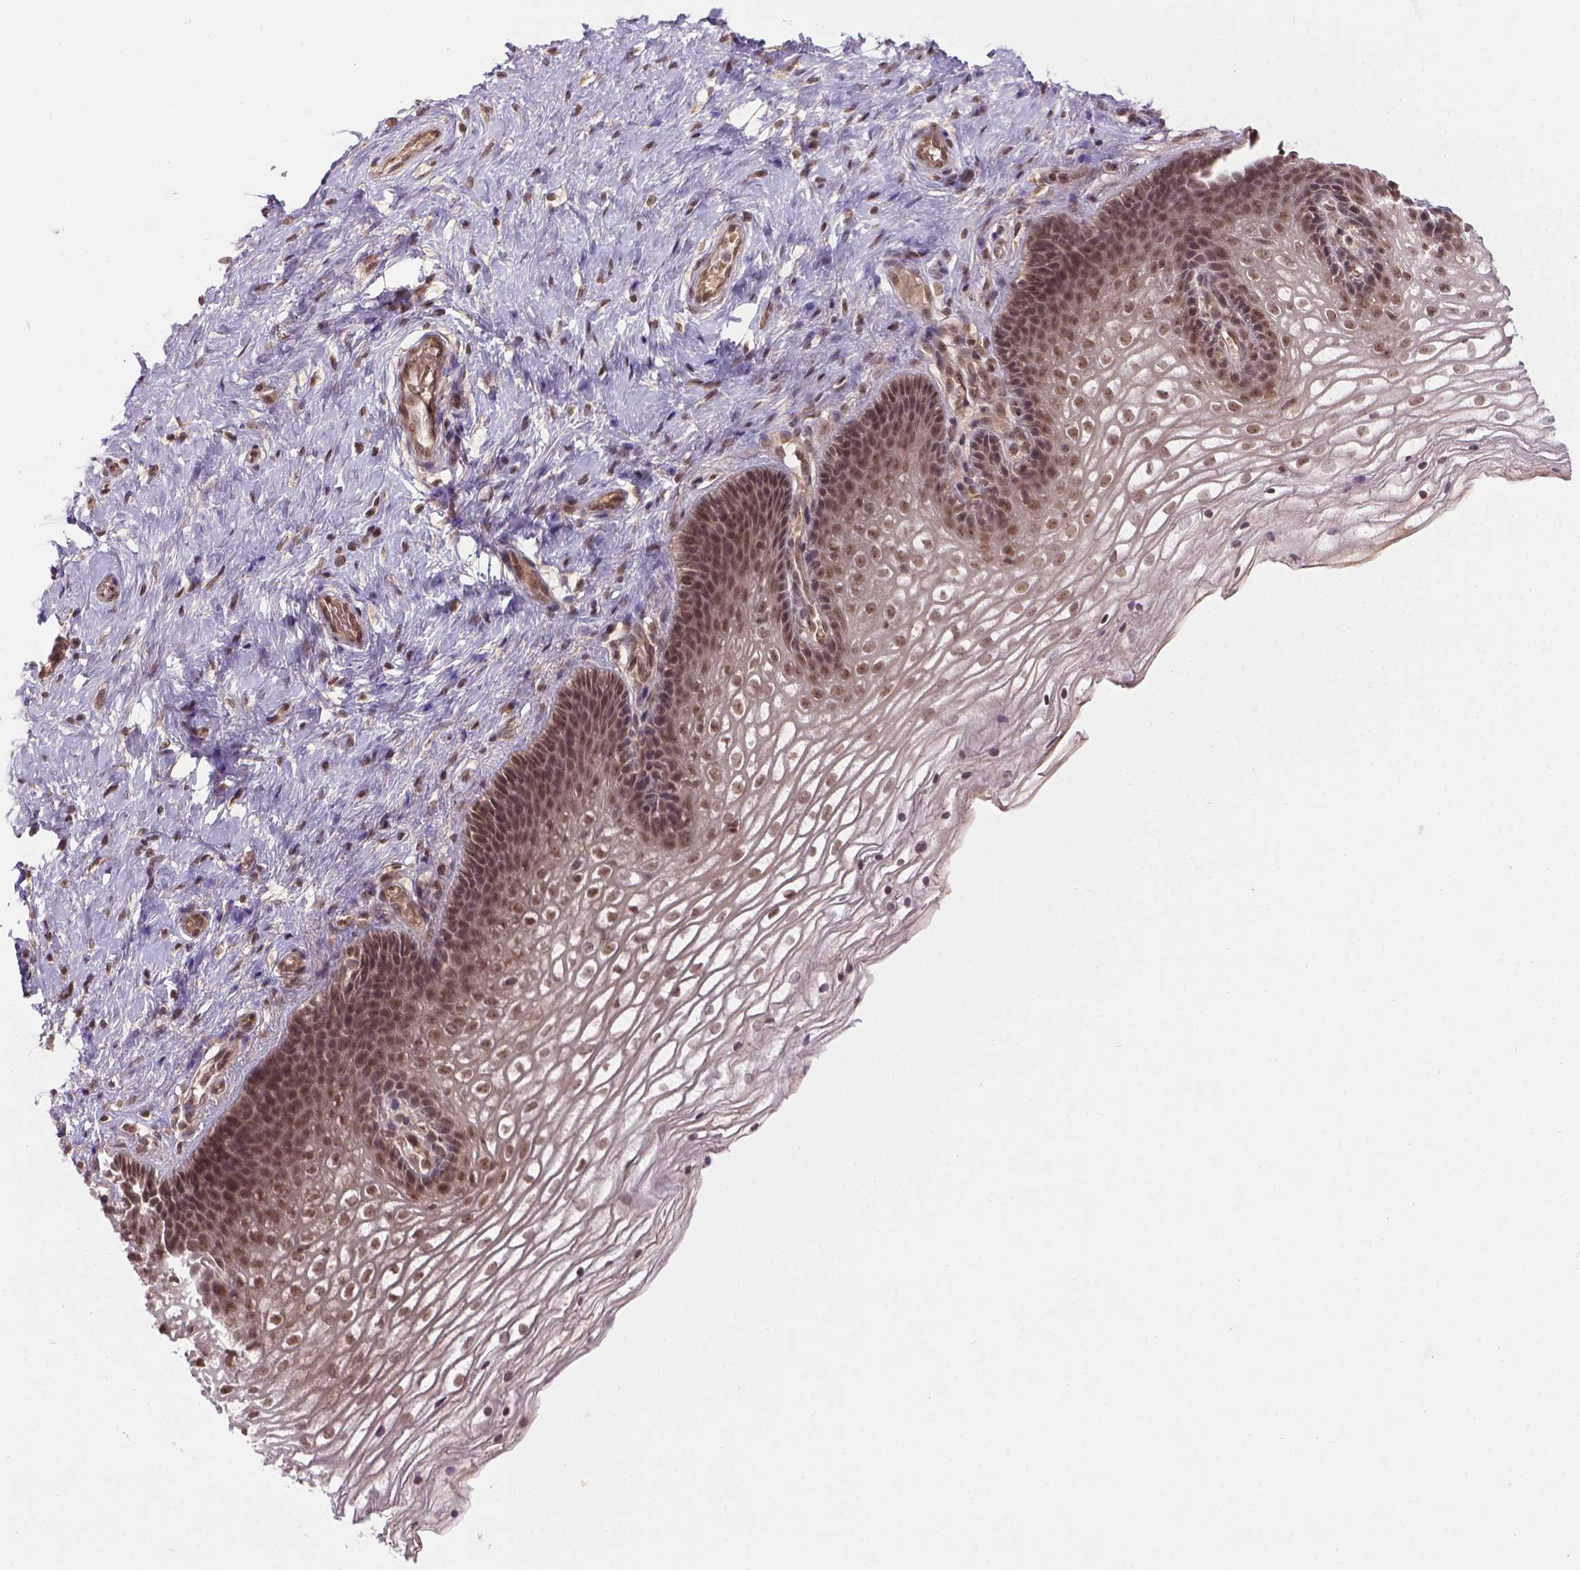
{"staining": {"intensity": "moderate", "quantity": ">75%", "location": "nuclear"}, "tissue": "cervix", "cell_type": "Glandular cells", "image_type": "normal", "snomed": [{"axis": "morphology", "description": "Normal tissue, NOS"}, {"axis": "topography", "description": "Cervix"}], "caption": "A brown stain labels moderate nuclear positivity of a protein in glandular cells of unremarkable human cervix. (DAB IHC with brightfield microscopy, high magnification).", "gene": "ANKRD54", "patient": {"sex": "female", "age": 34}}